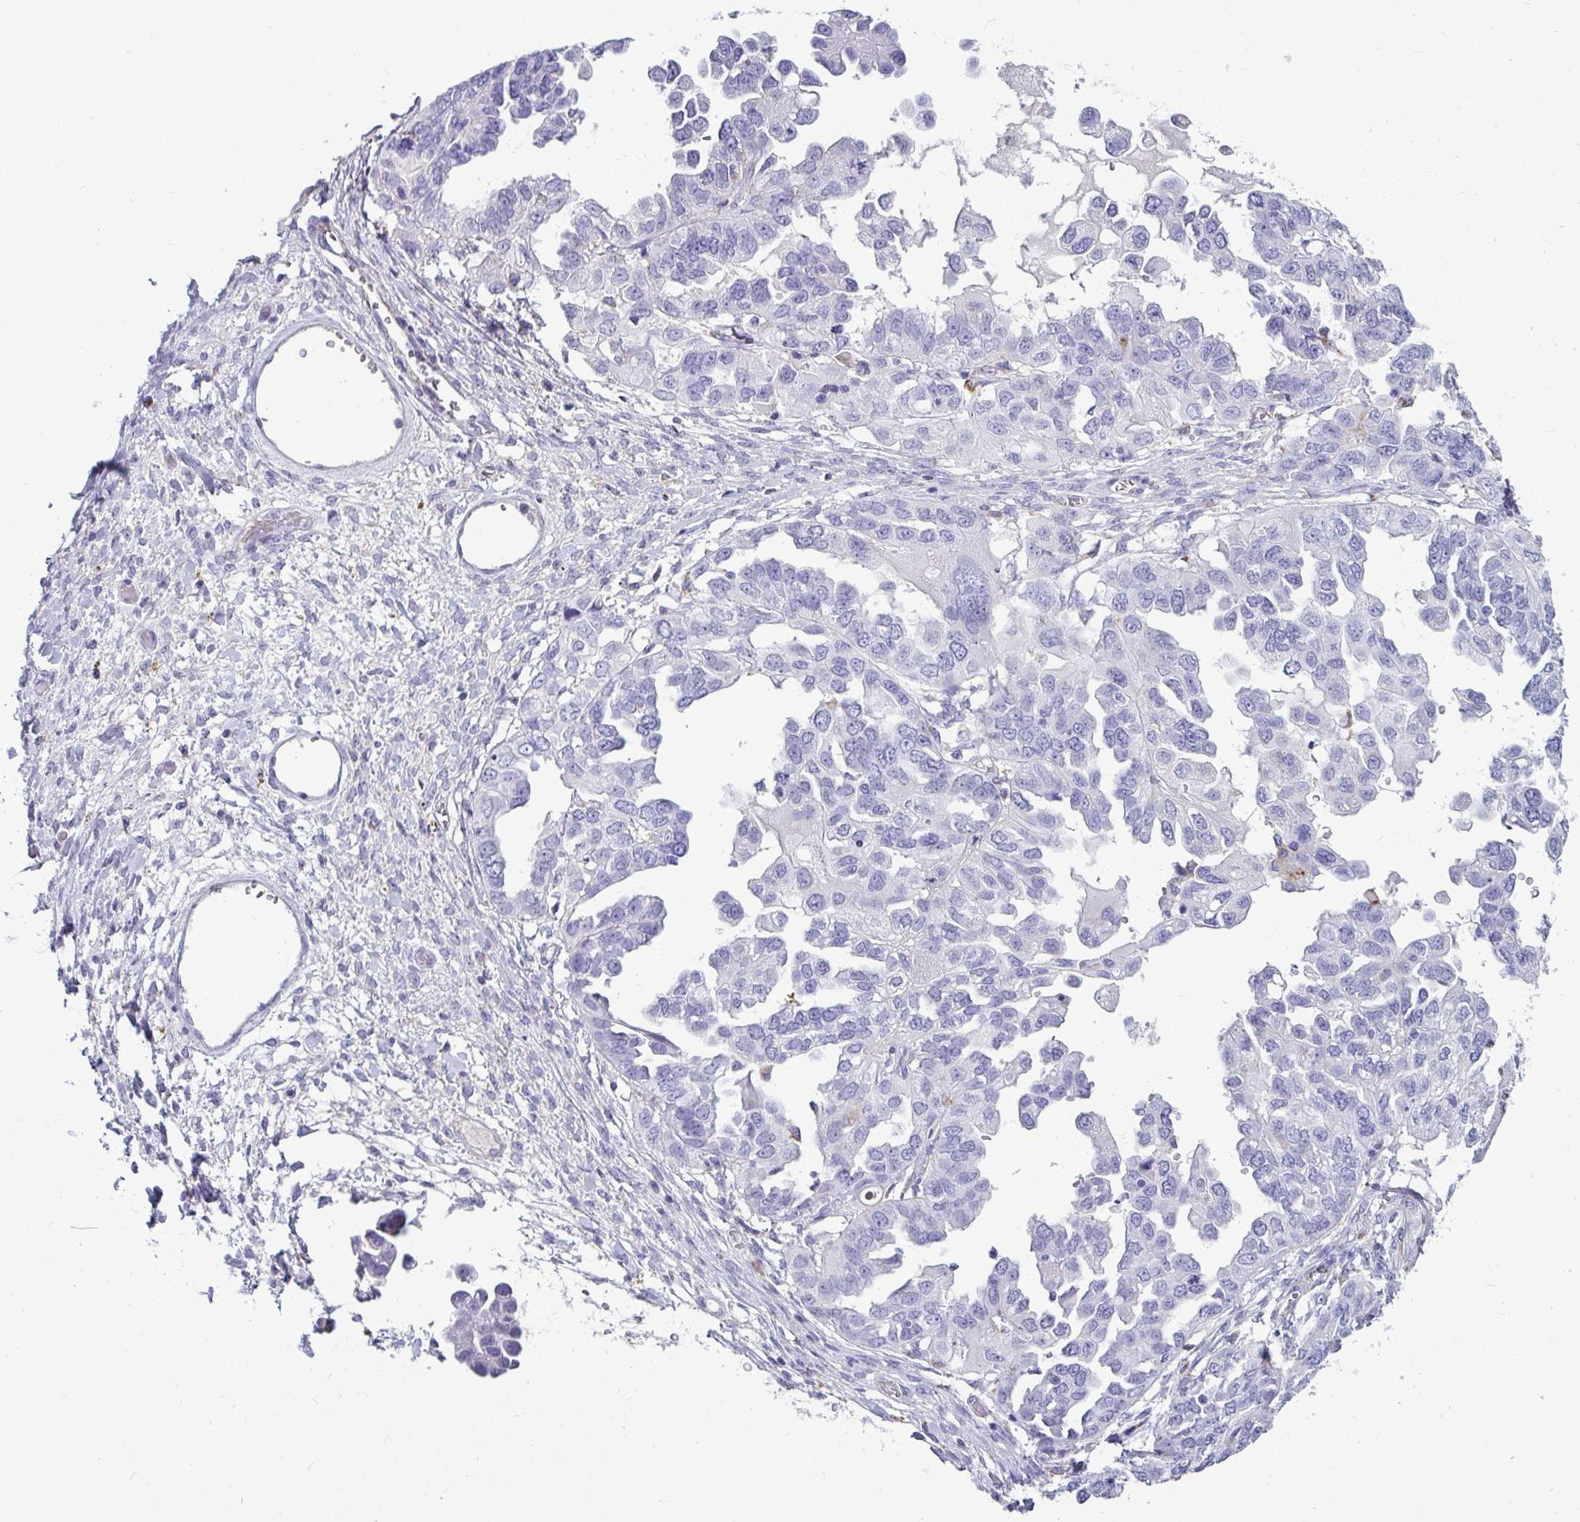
{"staining": {"intensity": "negative", "quantity": "none", "location": "none"}, "tissue": "ovarian cancer", "cell_type": "Tumor cells", "image_type": "cancer", "snomed": [{"axis": "morphology", "description": "Cystadenocarcinoma, serous, NOS"}, {"axis": "topography", "description": "Ovary"}], "caption": "A histopathology image of human ovarian cancer is negative for staining in tumor cells. Brightfield microscopy of immunohistochemistry stained with DAB (3,3'-diaminobenzidine) (brown) and hematoxylin (blue), captured at high magnification.", "gene": "CTSZ", "patient": {"sex": "female", "age": 53}}